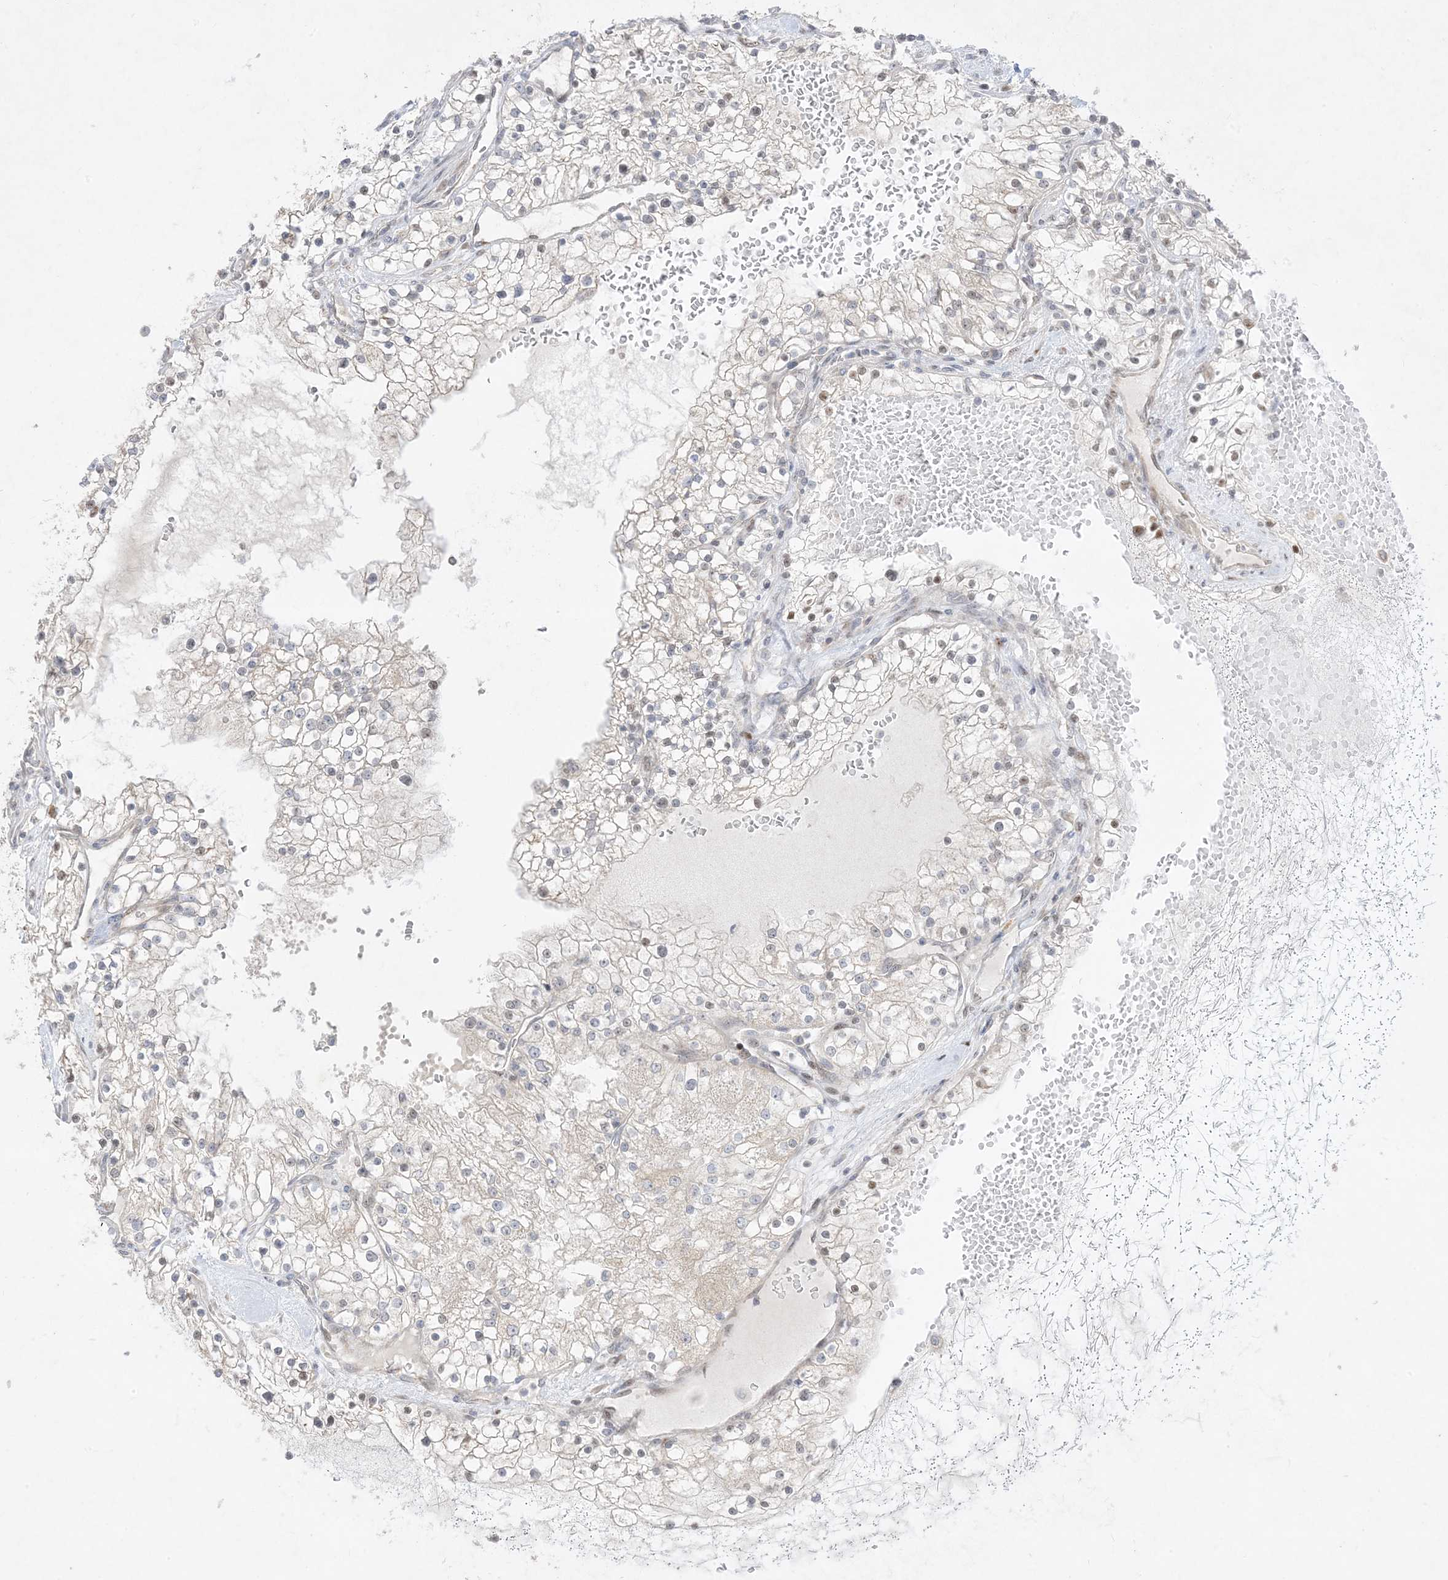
{"staining": {"intensity": "weak", "quantity": "<25%", "location": "nuclear"}, "tissue": "renal cancer", "cell_type": "Tumor cells", "image_type": "cancer", "snomed": [{"axis": "morphology", "description": "Normal tissue, NOS"}, {"axis": "morphology", "description": "Adenocarcinoma, NOS"}, {"axis": "topography", "description": "Kidney"}], "caption": "The micrograph reveals no significant positivity in tumor cells of adenocarcinoma (renal).", "gene": "BHLHE40", "patient": {"sex": "male", "age": 68}}